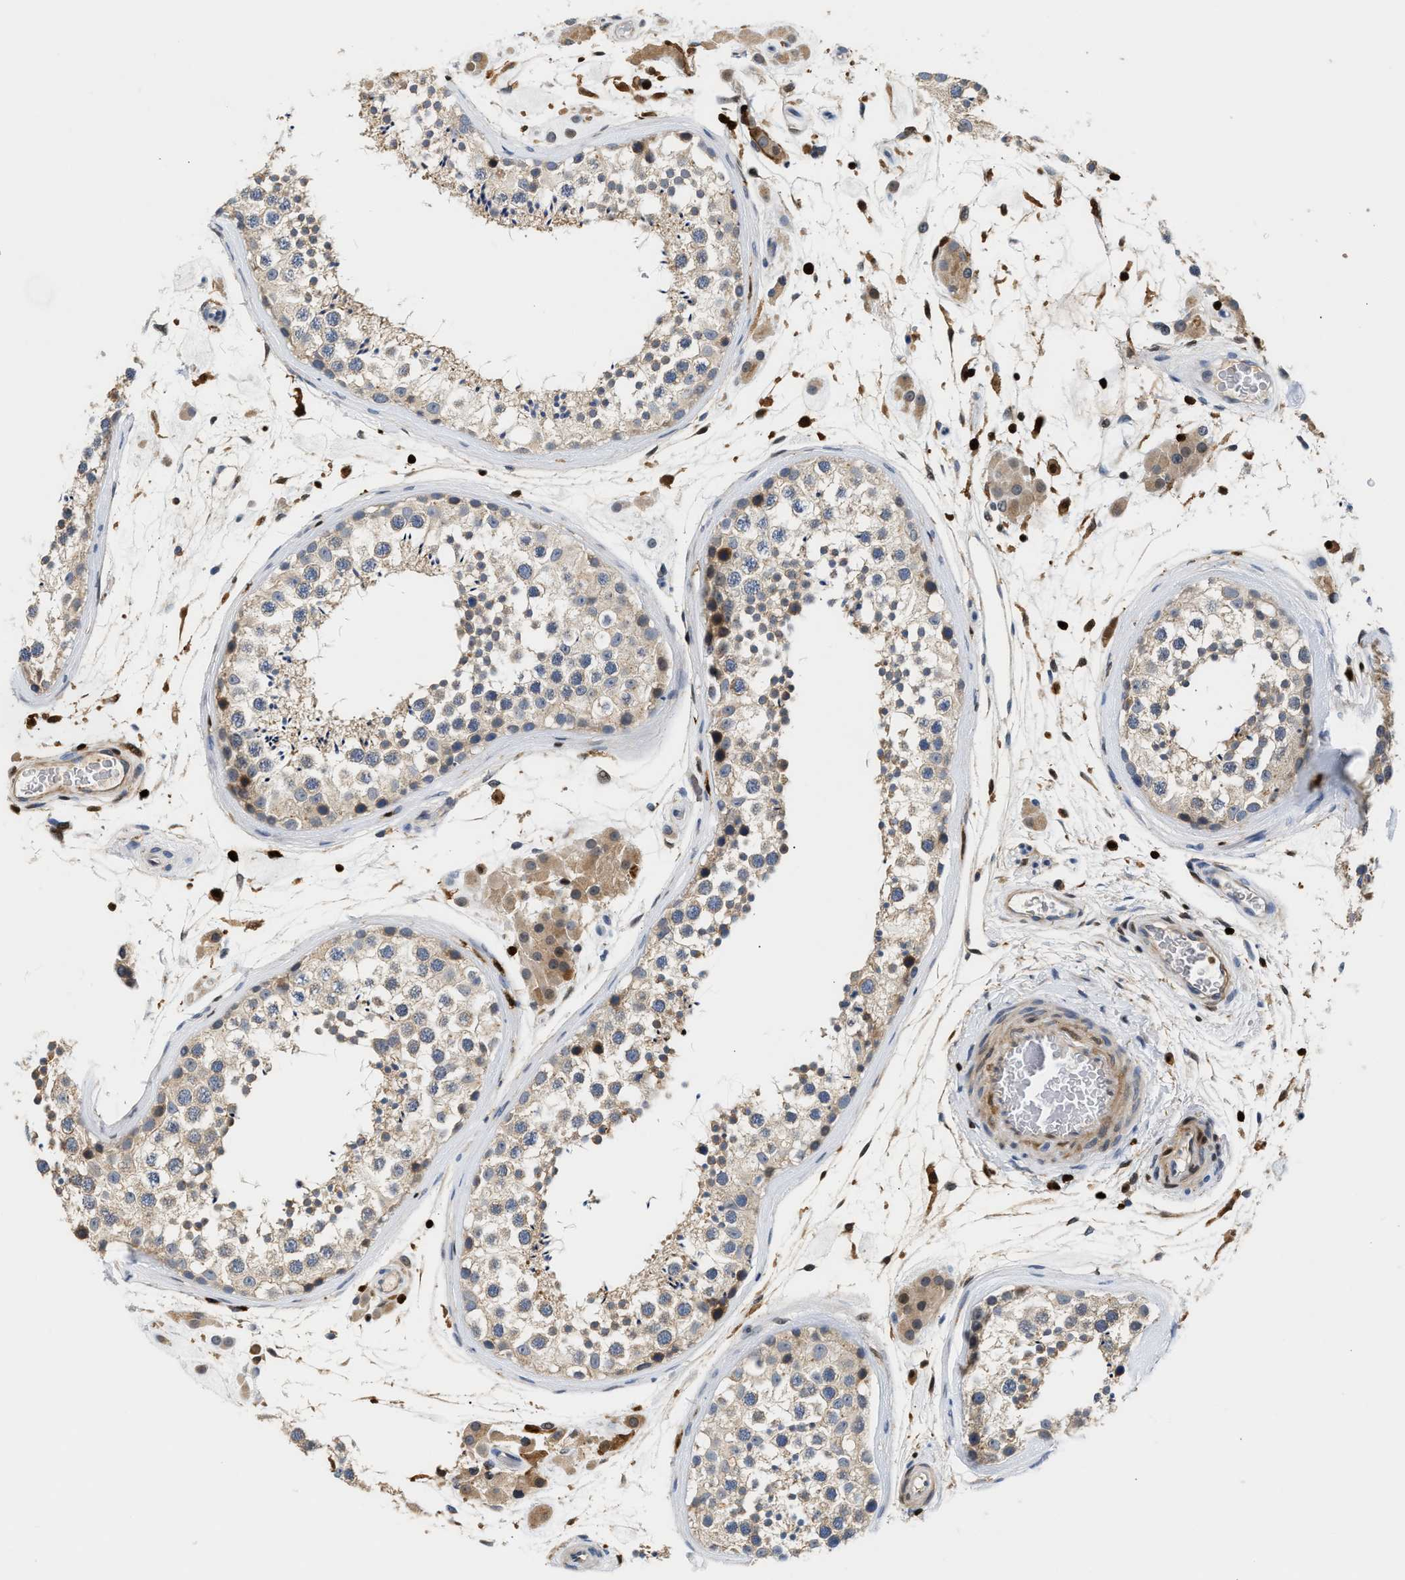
{"staining": {"intensity": "weak", "quantity": ">75%", "location": "cytoplasmic/membranous"}, "tissue": "testis", "cell_type": "Cells in seminiferous ducts", "image_type": "normal", "snomed": [{"axis": "morphology", "description": "Normal tissue, NOS"}, {"axis": "topography", "description": "Testis"}], "caption": "Immunohistochemistry staining of normal testis, which exhibits low levels of weak cytoplasmic/membranous expression in about >75% of cells in seminiferous ducts indicating weak cytoplasmic/membranous protein positivity. The staining was performed using DAB (3,3'-diaminobenzidine) (brown) for protein detection and nuclei were counterstained in hematoxylin (blue).", "gene": "SLIT2", "patient": {"sex": "male", "age": 46}}